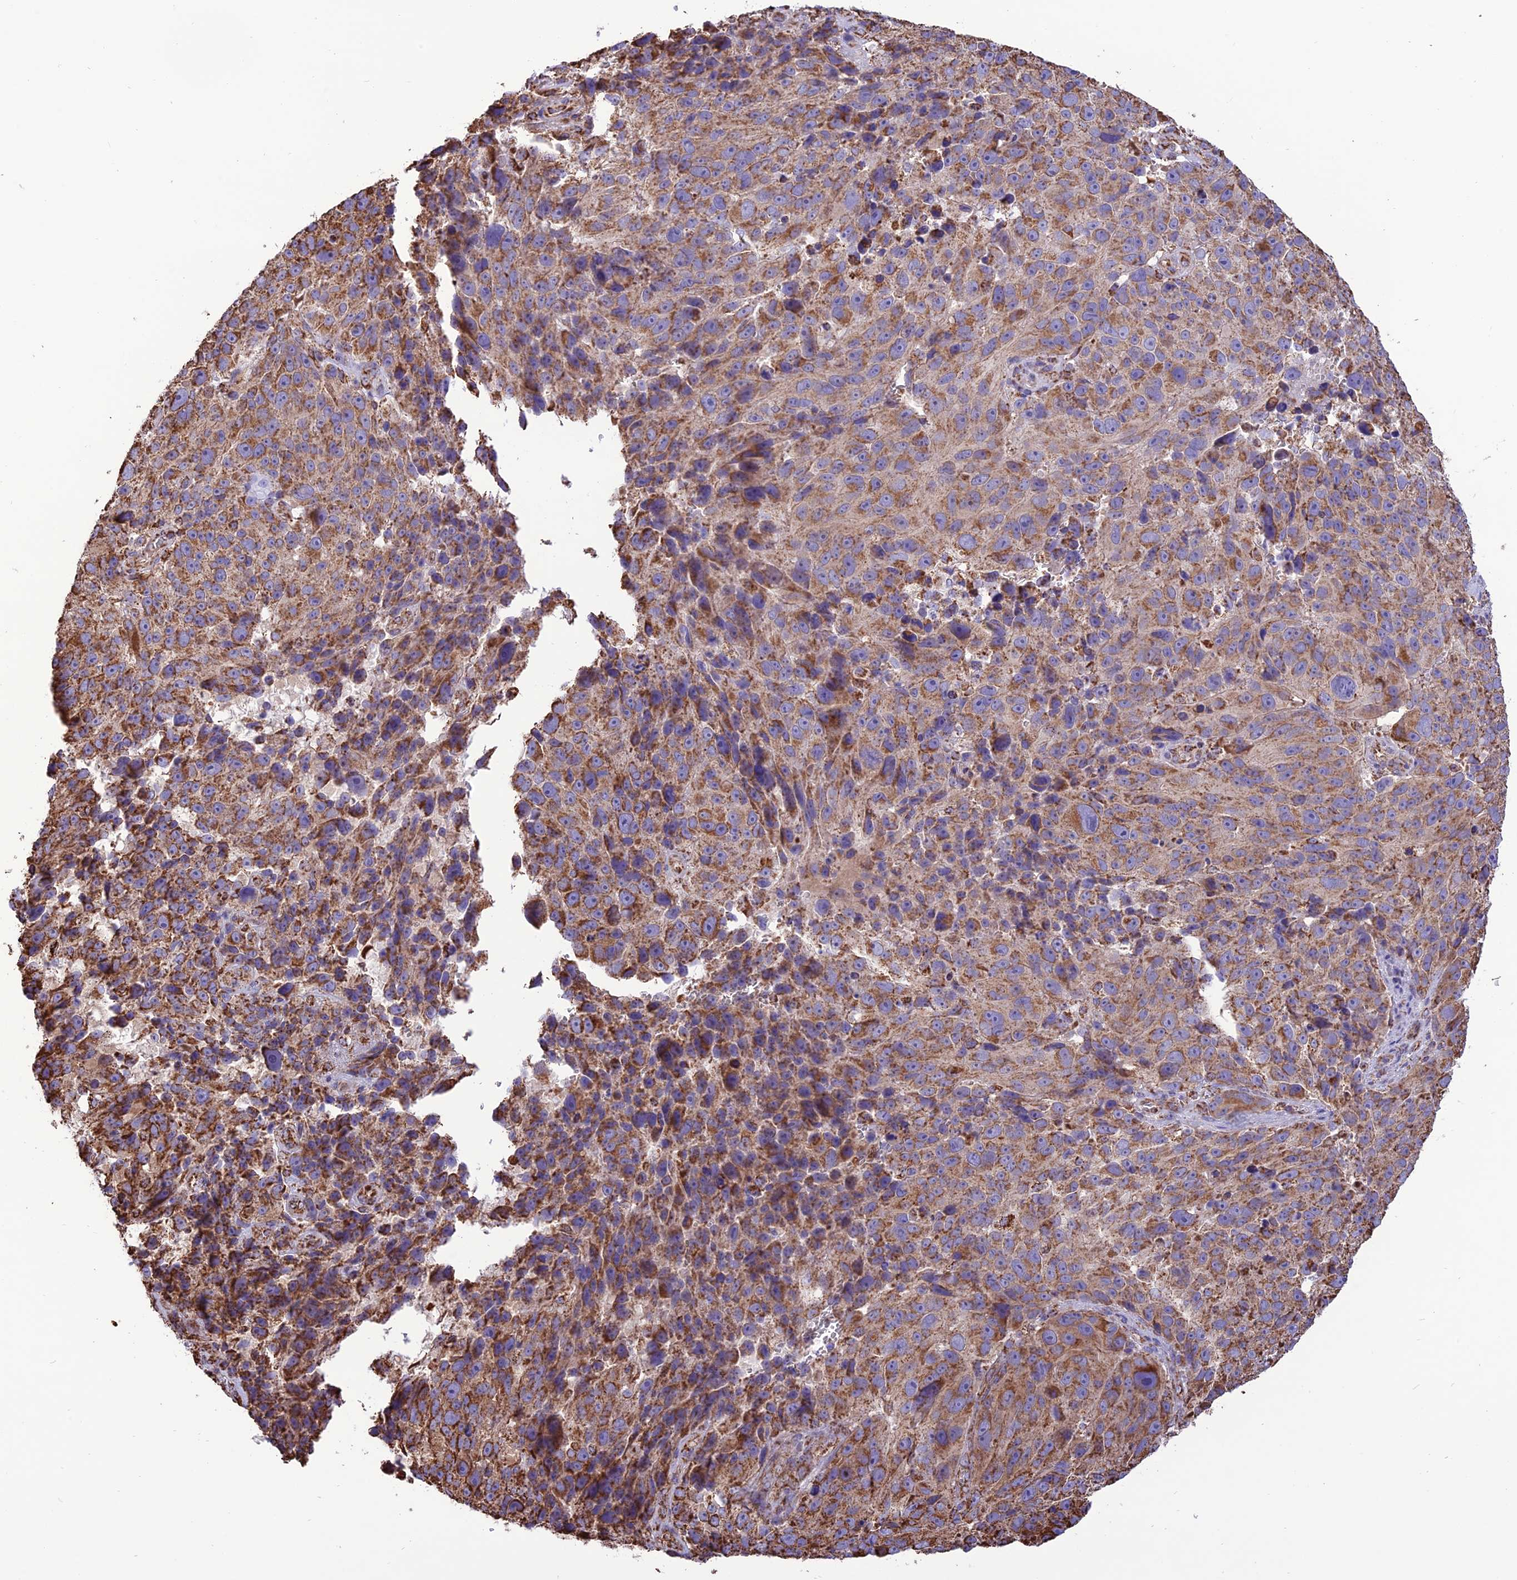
{"staining": {"intensity": "moderate", "quantity": ">75%", "location": "cytoplasmic/membranous"}, "tissue": "melanoma", "cell_type": "Tumor cells", "image_type": "cancer", "snomed": [{"axis": "morphology", "description": "Malignant melanoma, NOS"}, {"axis": "topography", "description": "Skin"}], "caption": "Melanoma was stained to show a protein in brown. There is medium levels of moderate cytoplasmic/membranous expression in about >75% of tumor cells.", "gene": "NDUFAF1", "patient": {"sex": "male", "age": 84}}